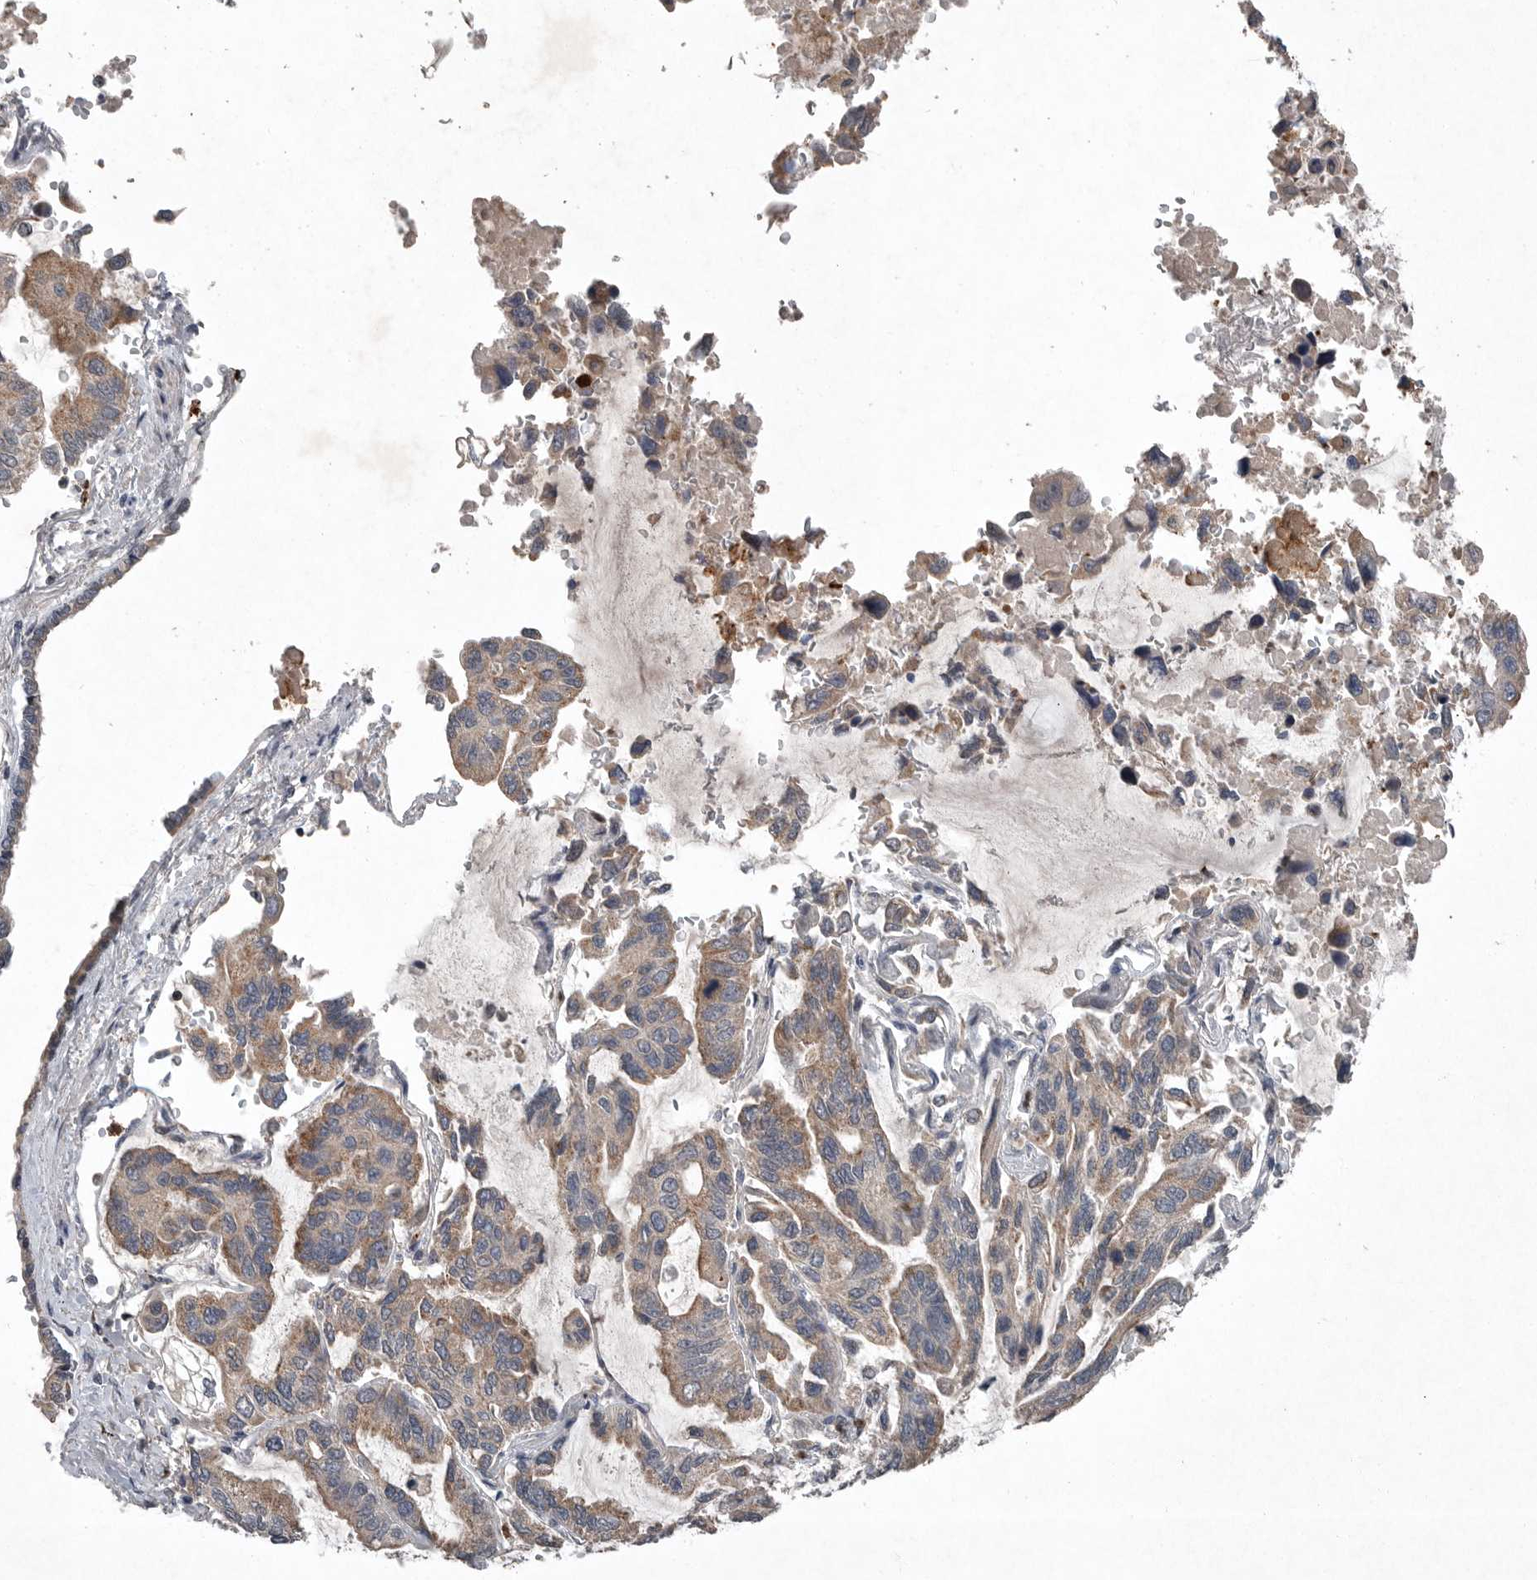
{"staining": {"intensity": "moderate", "quantity": ">75%", "location": "cytoplasmic/membranous"}, "tissue": "lung cancer", "cell_type": "Tumor cells", "image_type": "cancer", "snomed": [{"axis": "morphology", "description": "Adenocarcinoma, NOS"}, {"axis": "topography", "description": "Lung"}], "caption": "Protein analysis of lung cancer (adenocarcinoma) tissue exhibits moderate cytoplasmic/membranous expression in approximately >75% of tumor cells.", "gene": "SCP2", "patient": {"sex": "male", "age": 64}}